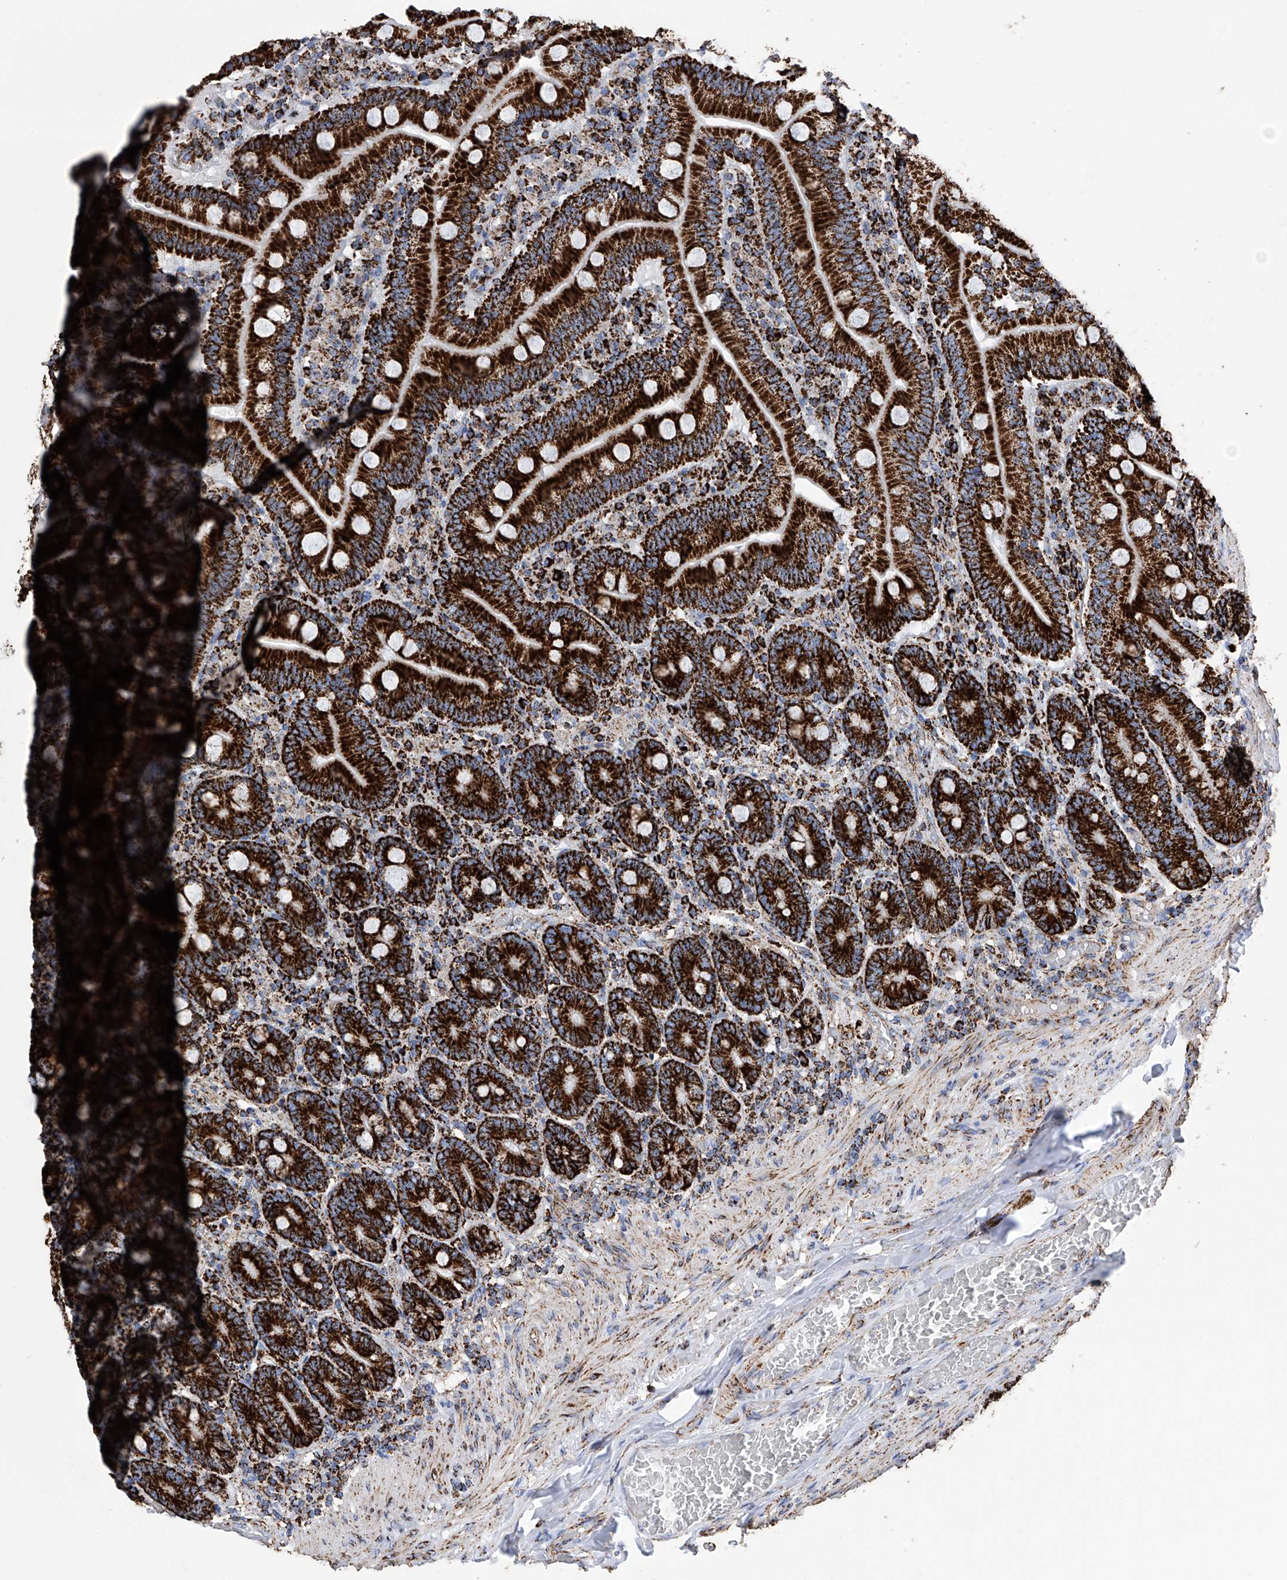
{"staining": {"intensity": "strong", "quantity": ">75%", "location": "cytoplasmic/membranous"}, "tissue": "duodenum", "cell_type": "Glandular cells", "image_type": "normal", "snomed": [{"axis": "morphology", "description": "Normal tissue, NOS"}, {"axis": "topography", "description": "Duodenum"}], "caption": "Immunohistochemical staining of unremarkable human duodenum demonstrates >75% levels of strong cytoplasmic/membranous protein positivity in approximately >75% of glandular cells. Immunohistochemistry stains the protein in brown and the nuclei are stained blue.", "gene": "ATP5PF", "patient": {"sex": "female", "age": 62}}